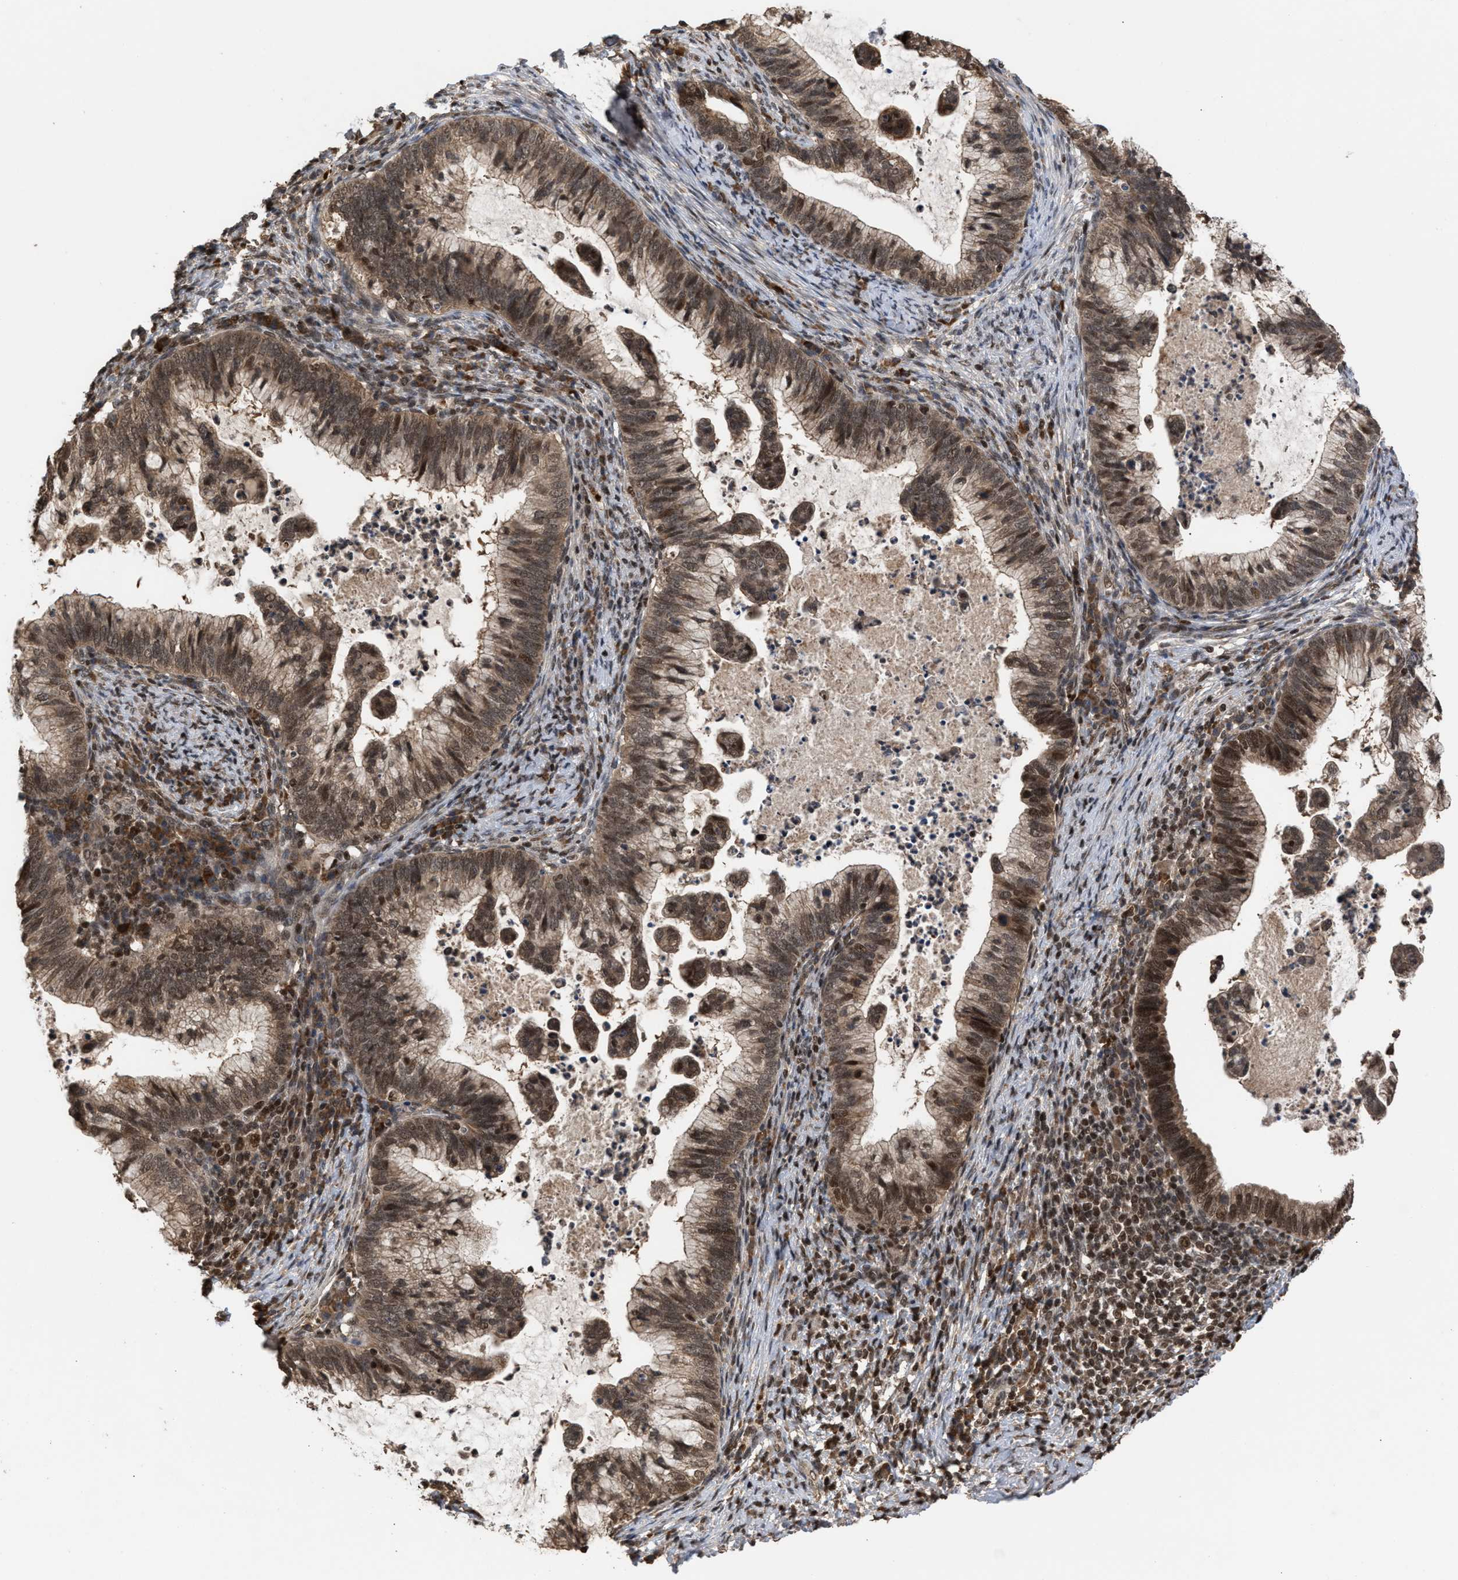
{"staining": {"intensity": "moderate", "quantity": ">75%", "location": "cytoplasmic/membranous,nuclear"}, "tissue": "cervical cancer", "cell_type": "Tumor cells", "image_type": "cancer", "snomed": [{"axis": "morphology", "description": "Adenocarcinoma, NOS"}, {"axis": "topography", "description": "Cervix"}], "caption": "Cervical cancer tissue reveals moderate cytoplasmic/membranous and nuclear staining in approximately >75% of tumor cells", "gene": "C9orf78", "patient": {"sex": "female", "age": 36}}